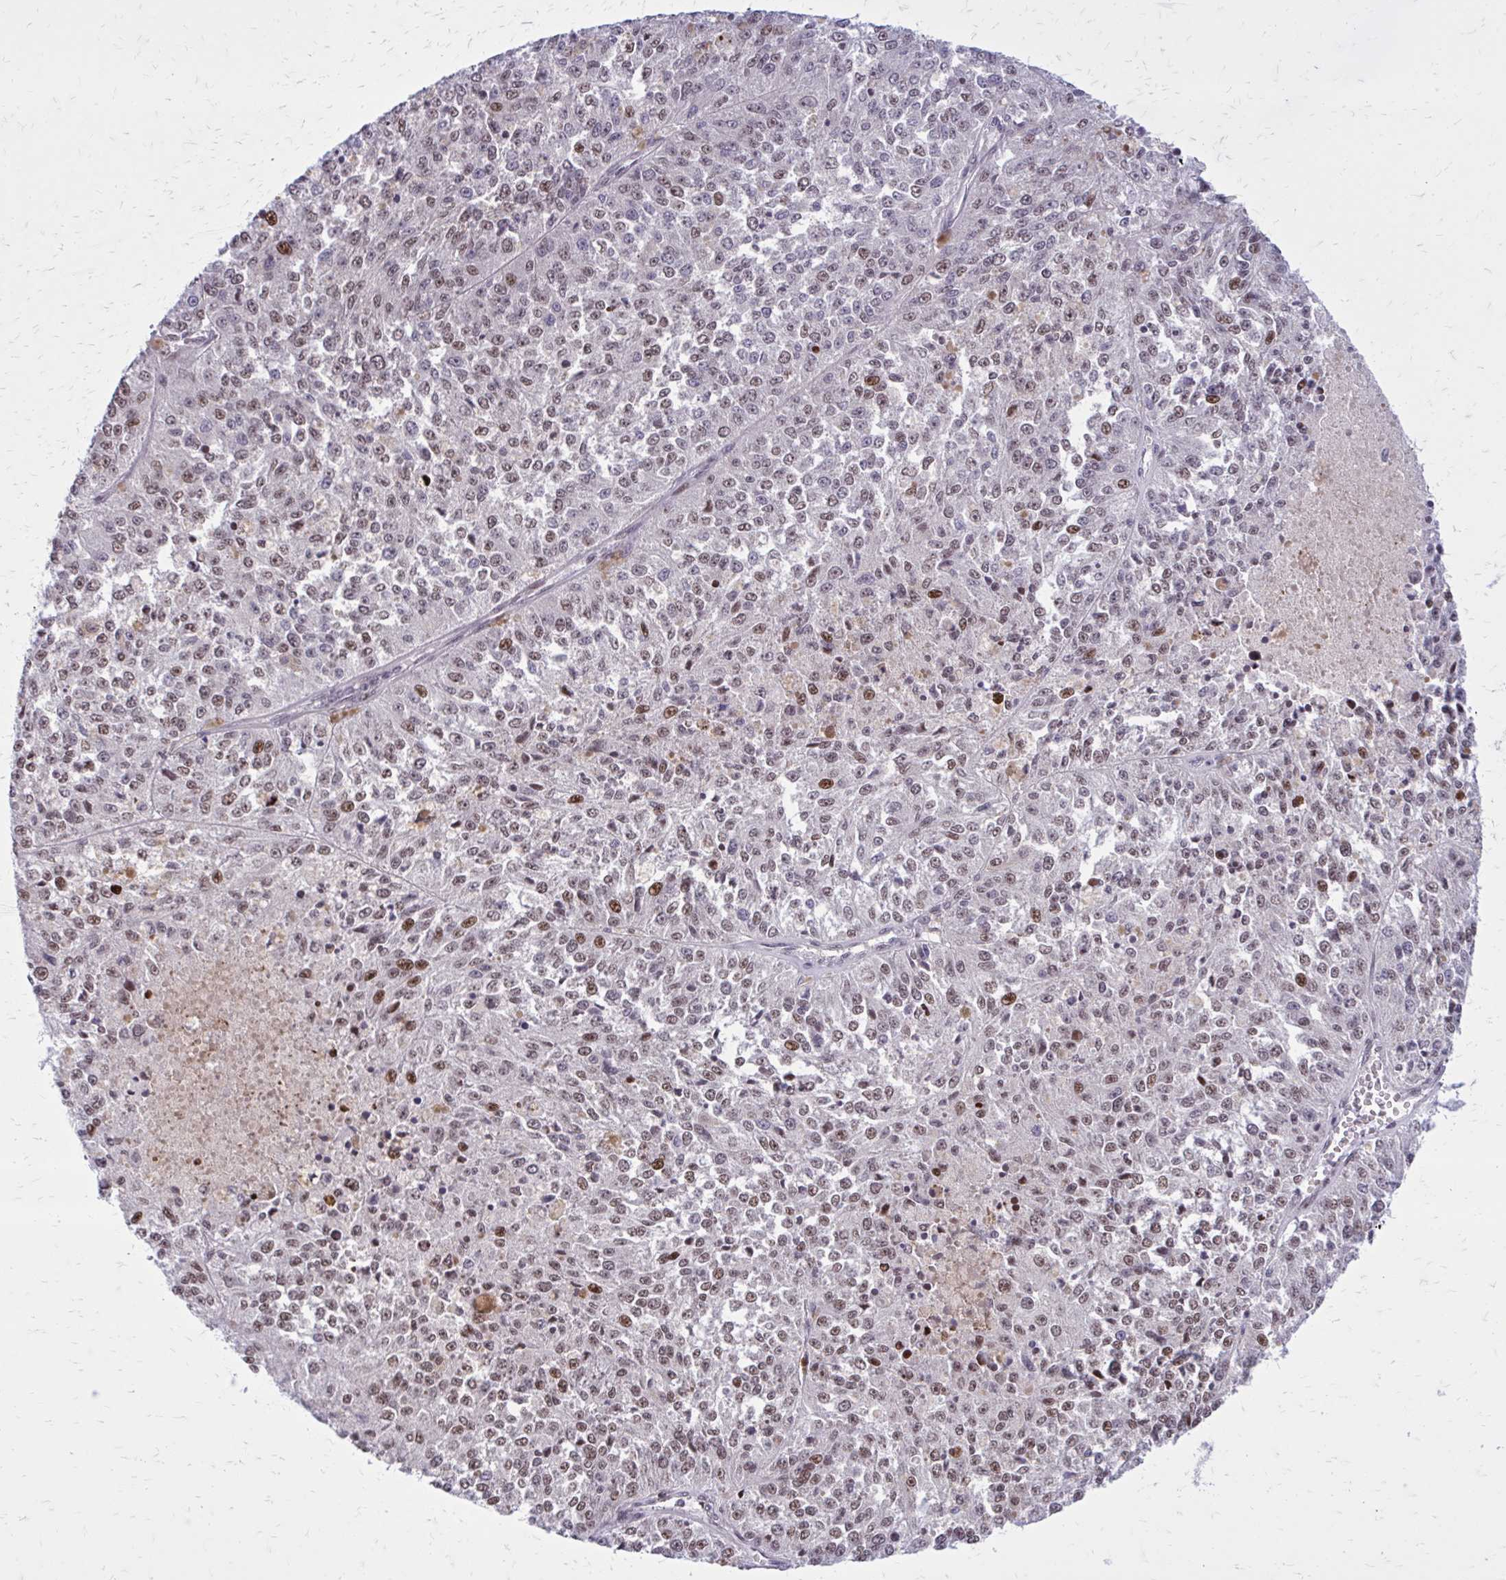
{"staining": {"intensity": "moderate", "quantity": "25%-75%", "location": "nuclear"}, "tissue": "melanoma", "cell_type": "Tumor cells", "image_type": "cancer", "snomed": [{"axis": "morphology", "description": "Malignant melanoma, Metastatic site"}, {"axis": "topography", "description": "Lymph node"}], "caption": "Malignant melanoma (metastatic site) stained for a protein reveals moderate nuclear positivity in tumor cells.", "gene": "PSME4", "patient": {"sex": "female", "age": 64}}